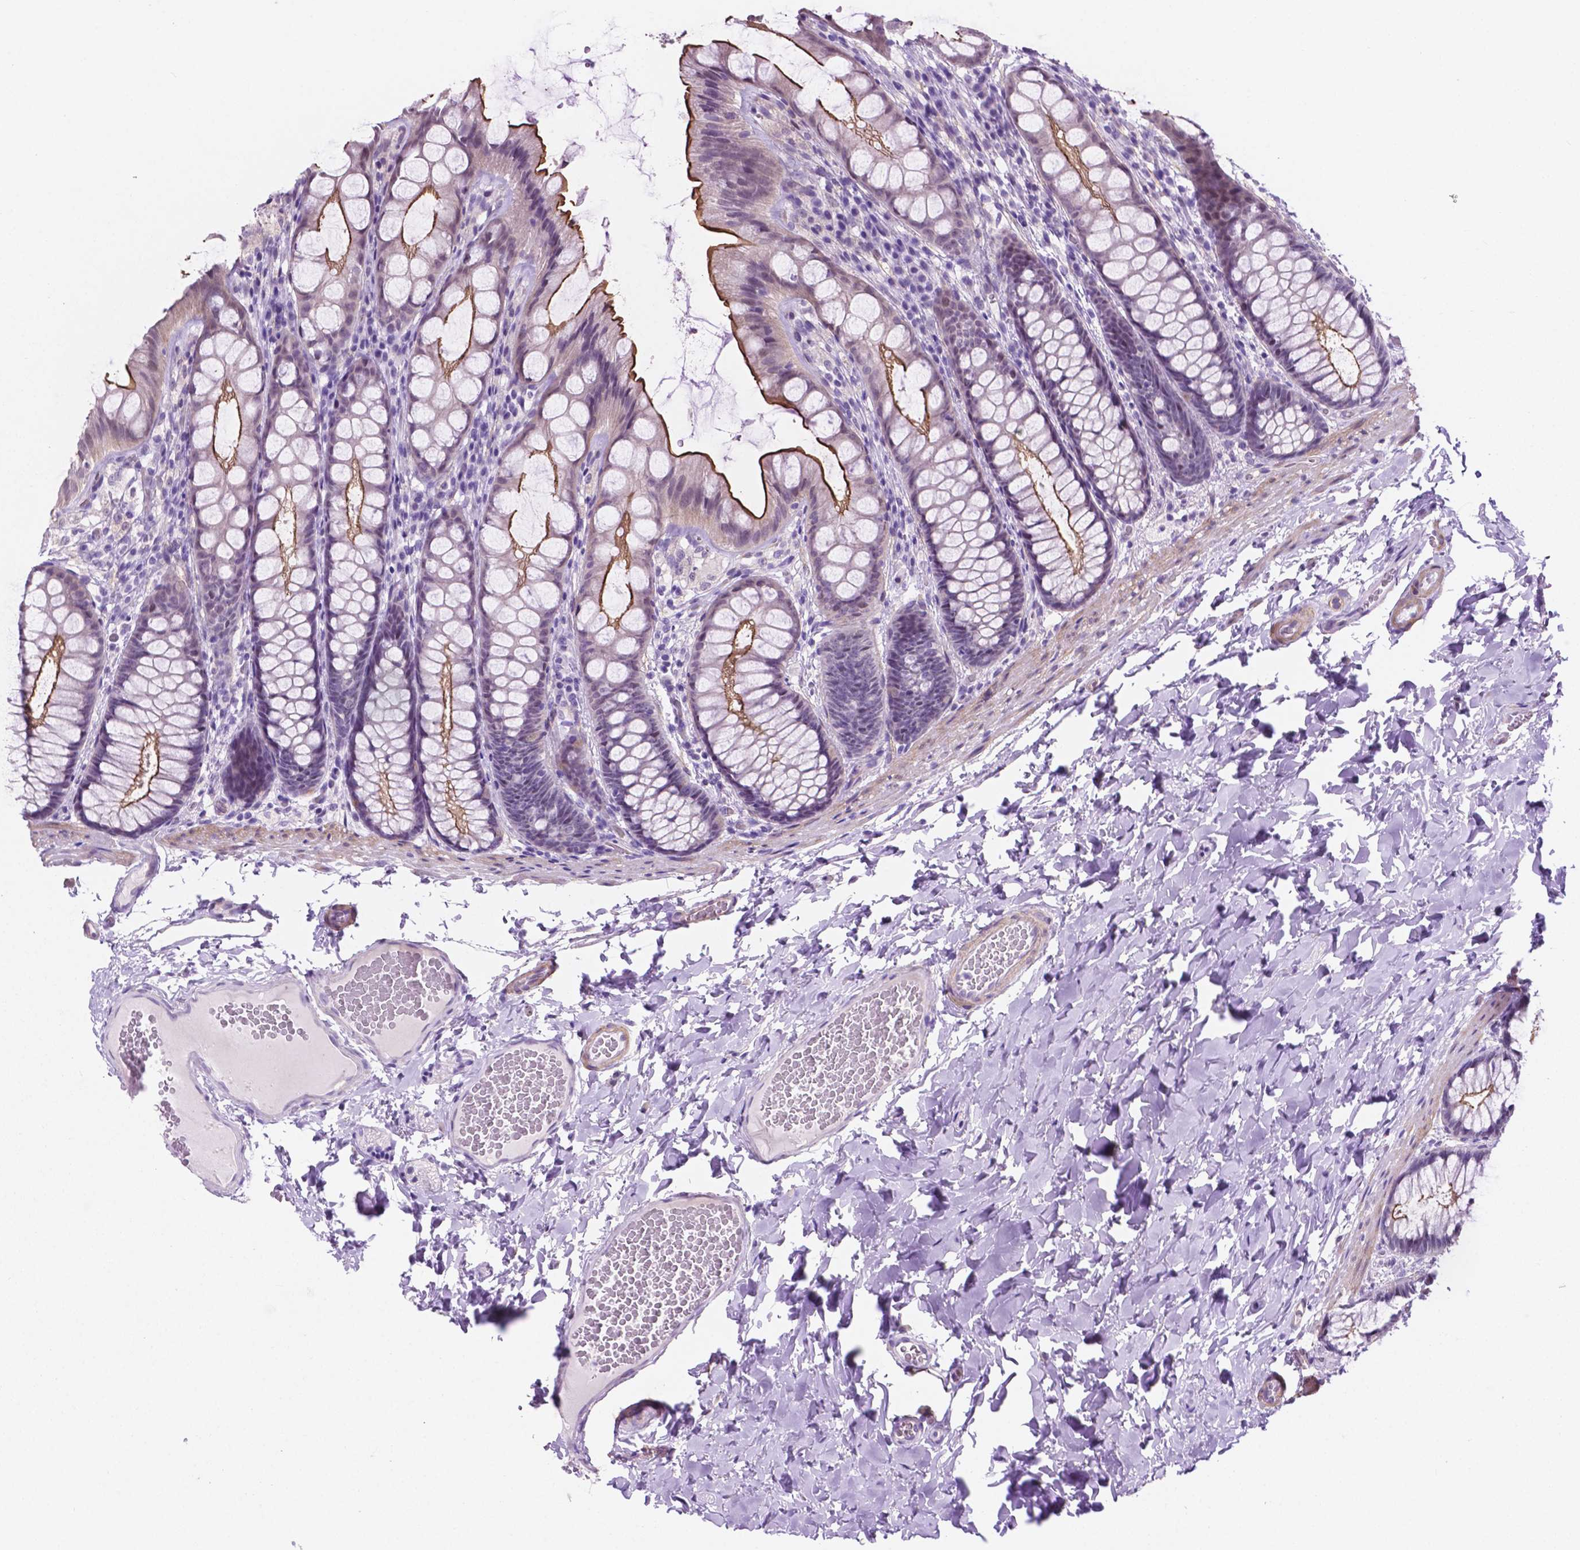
{"staining": {"intensity": "negative", "quantity": "none", "location": "none"}, "tissue": "colon", "cell_type": "Endothelial cells", "image_type": "normal", "snomed": [{"axis": "morphology", "description": "Normal tissue, NOS"}, {"axis": "topography", "description": "Colon"}], "caption": "This is an IHC micrograph of normal human colon. There is no expression in endothelial cells.", "gene": "ACY3", "patient": {"sex": "male", "age": 47}}